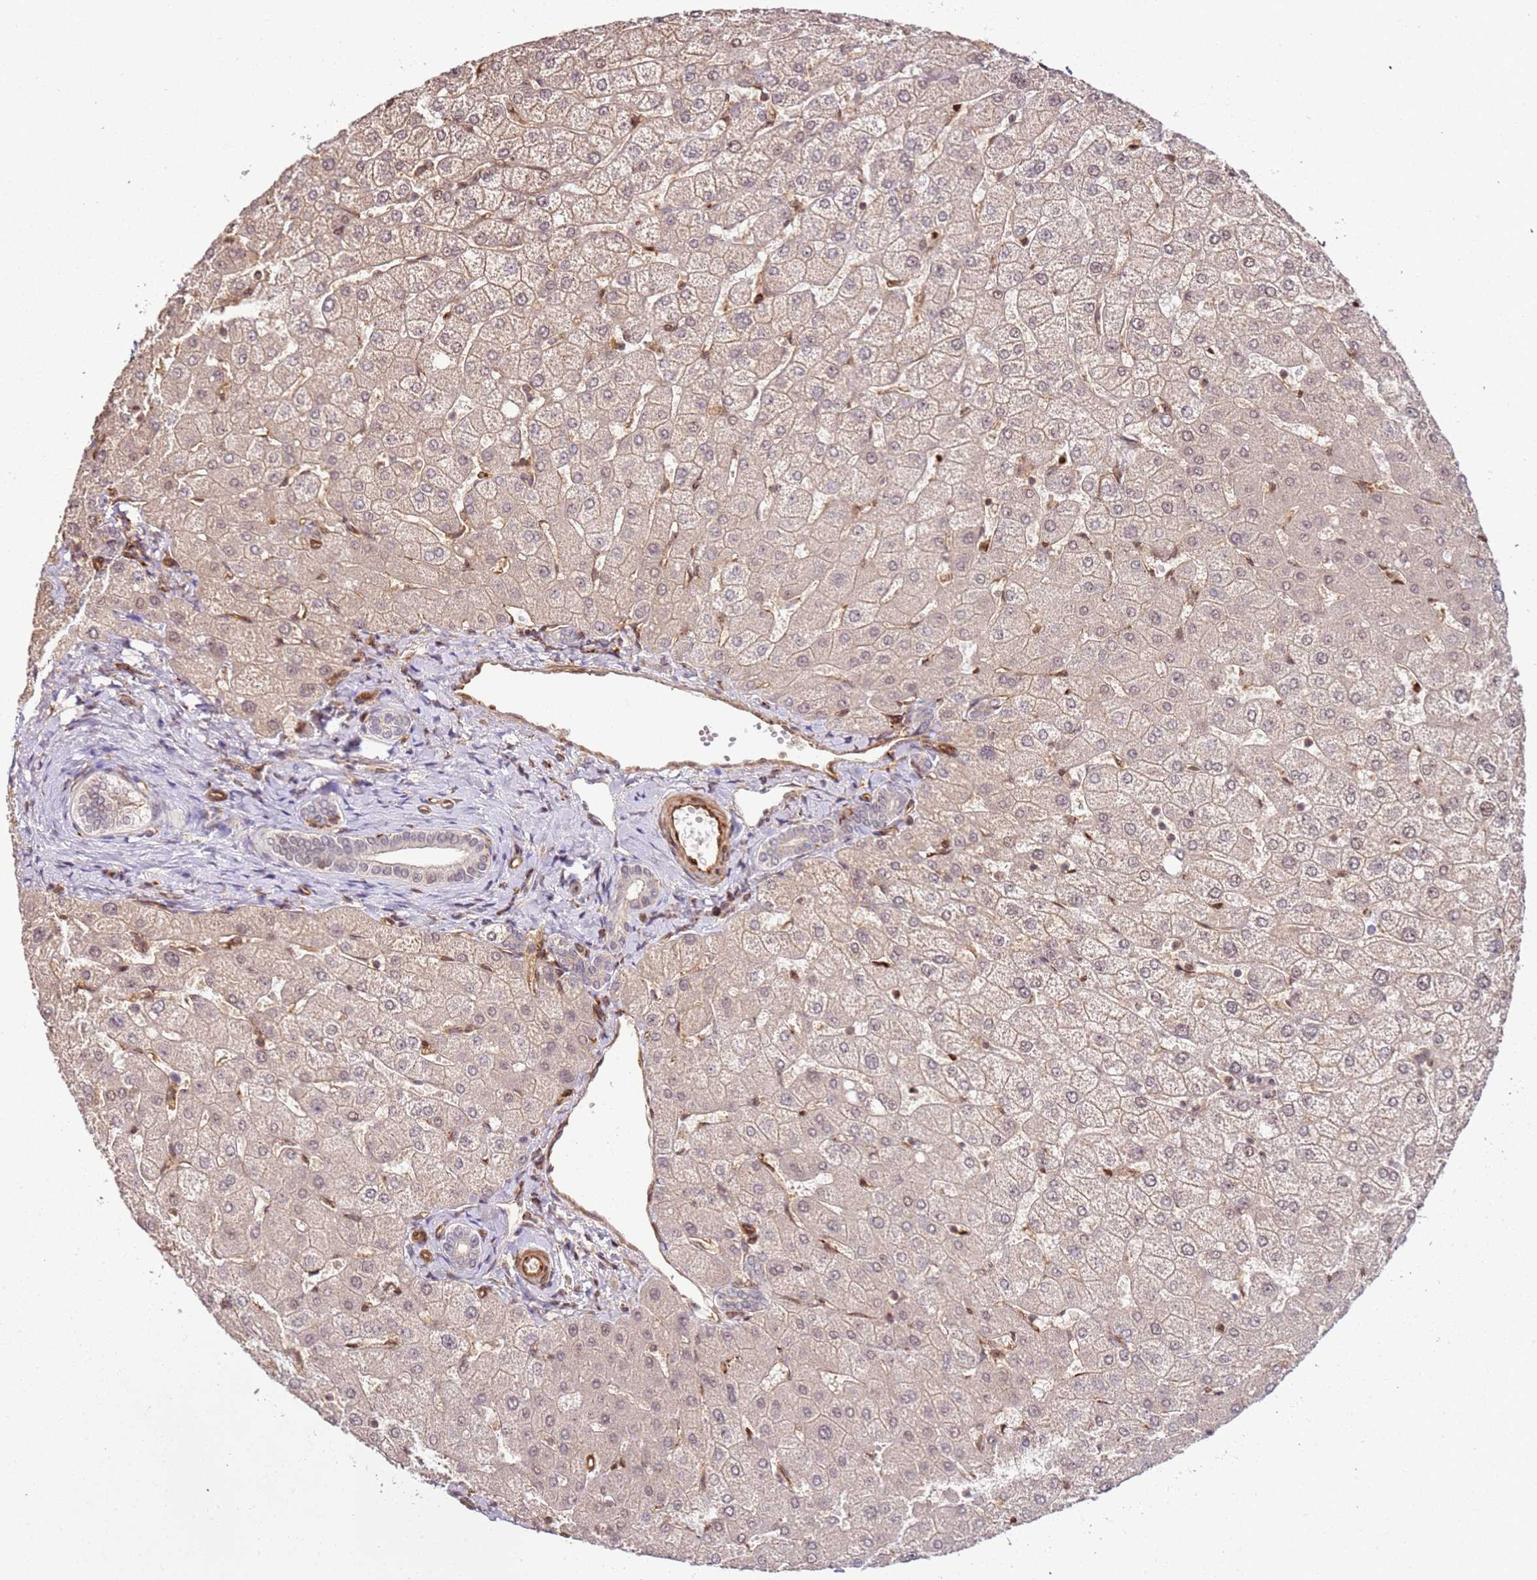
{"staining": {"intensity": "negative", "quantity": "none", "location": "none"}, "tissue": "liver", "cell_type": "Cholangiocytes", "image_type": "normal", "snomed": [{"axis": "morphology", "description": "Normal tissue, NOS"}, {"axis": "topography", "description": "Liver"}], "caption": "The image reveals no significant expression in cholangiocytes of liver.", "gene": "CCNYL1", "patient": {"sex": "female", "age": 54}}